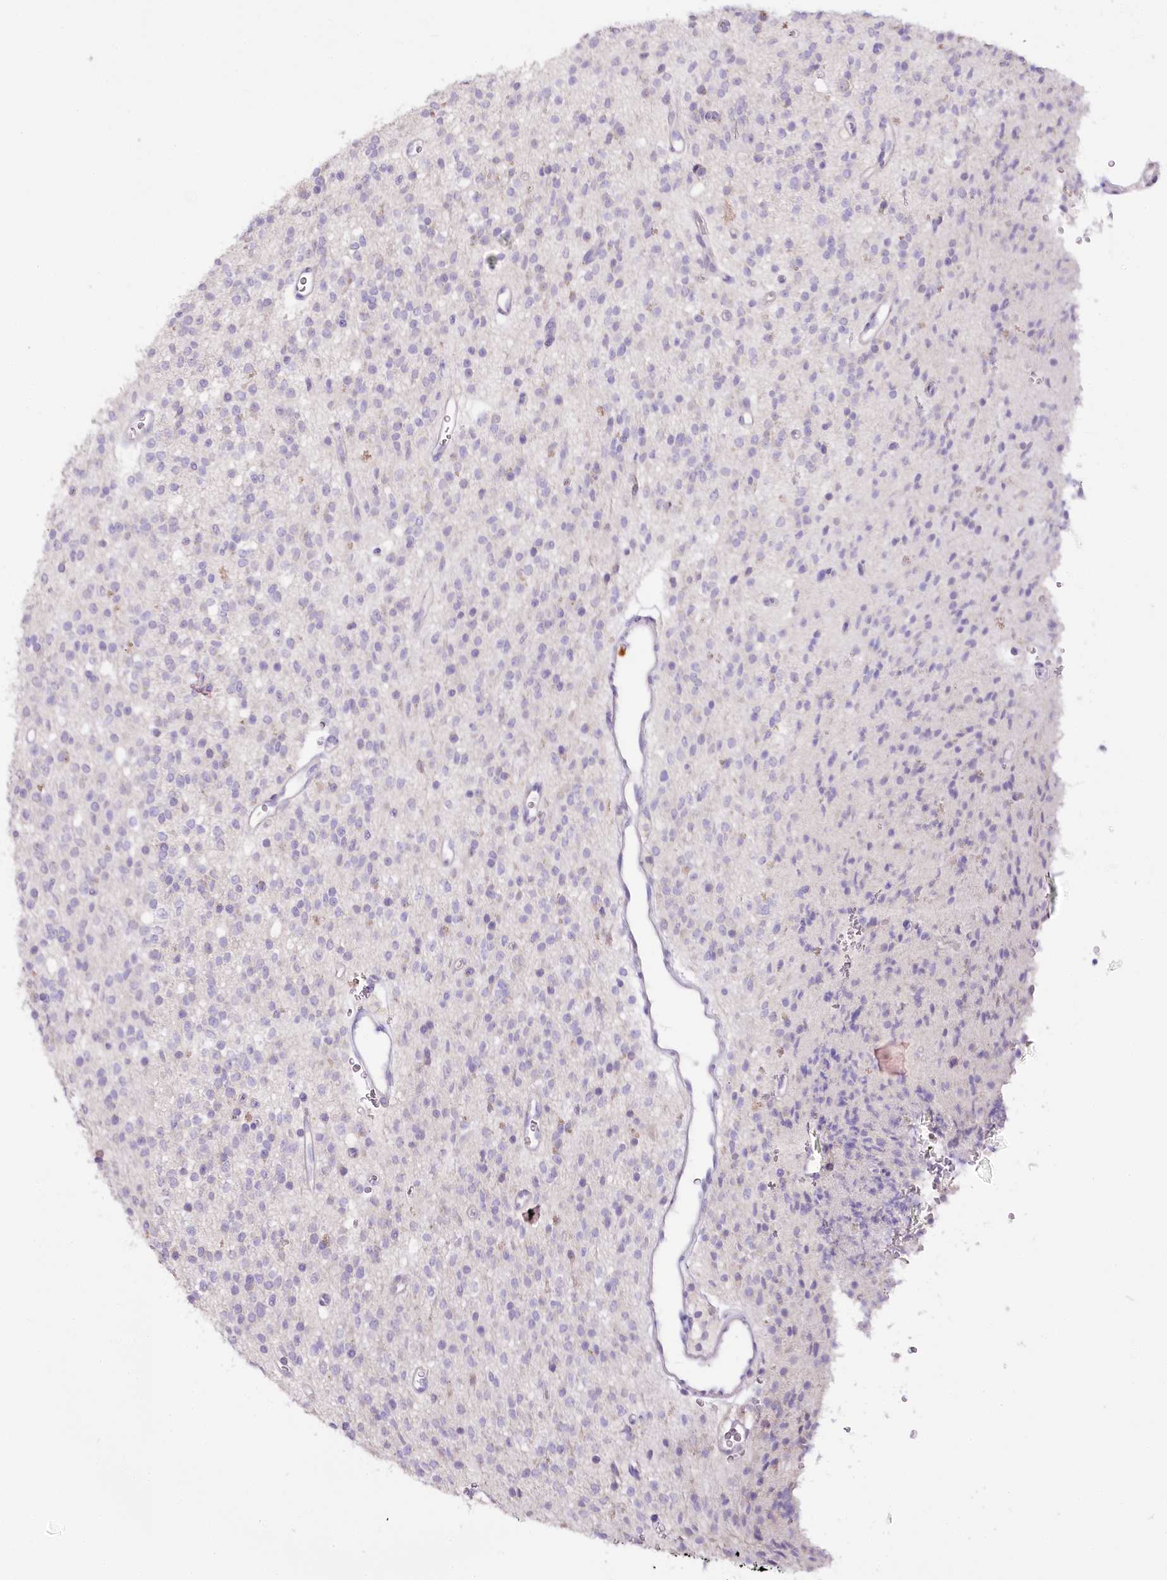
{"staining": {"intensity": "negative", "quantity": "none", "location": "none"}, "tissue": "glioma", "cell_type": "Tumor cells", "image_type": "cancer", "snomed": [{"axis": "morphology", "description": "Glioma, malignant, High grade"}, {"axis": "topography", "description": "Brain"}], "caption": "This is an immunohistochemistry (IHC) photomicrograph of human glioma. There is no expression in tumor cells.", "gene": "DPYD", "patient": {"sex": "male", "age": 34}}